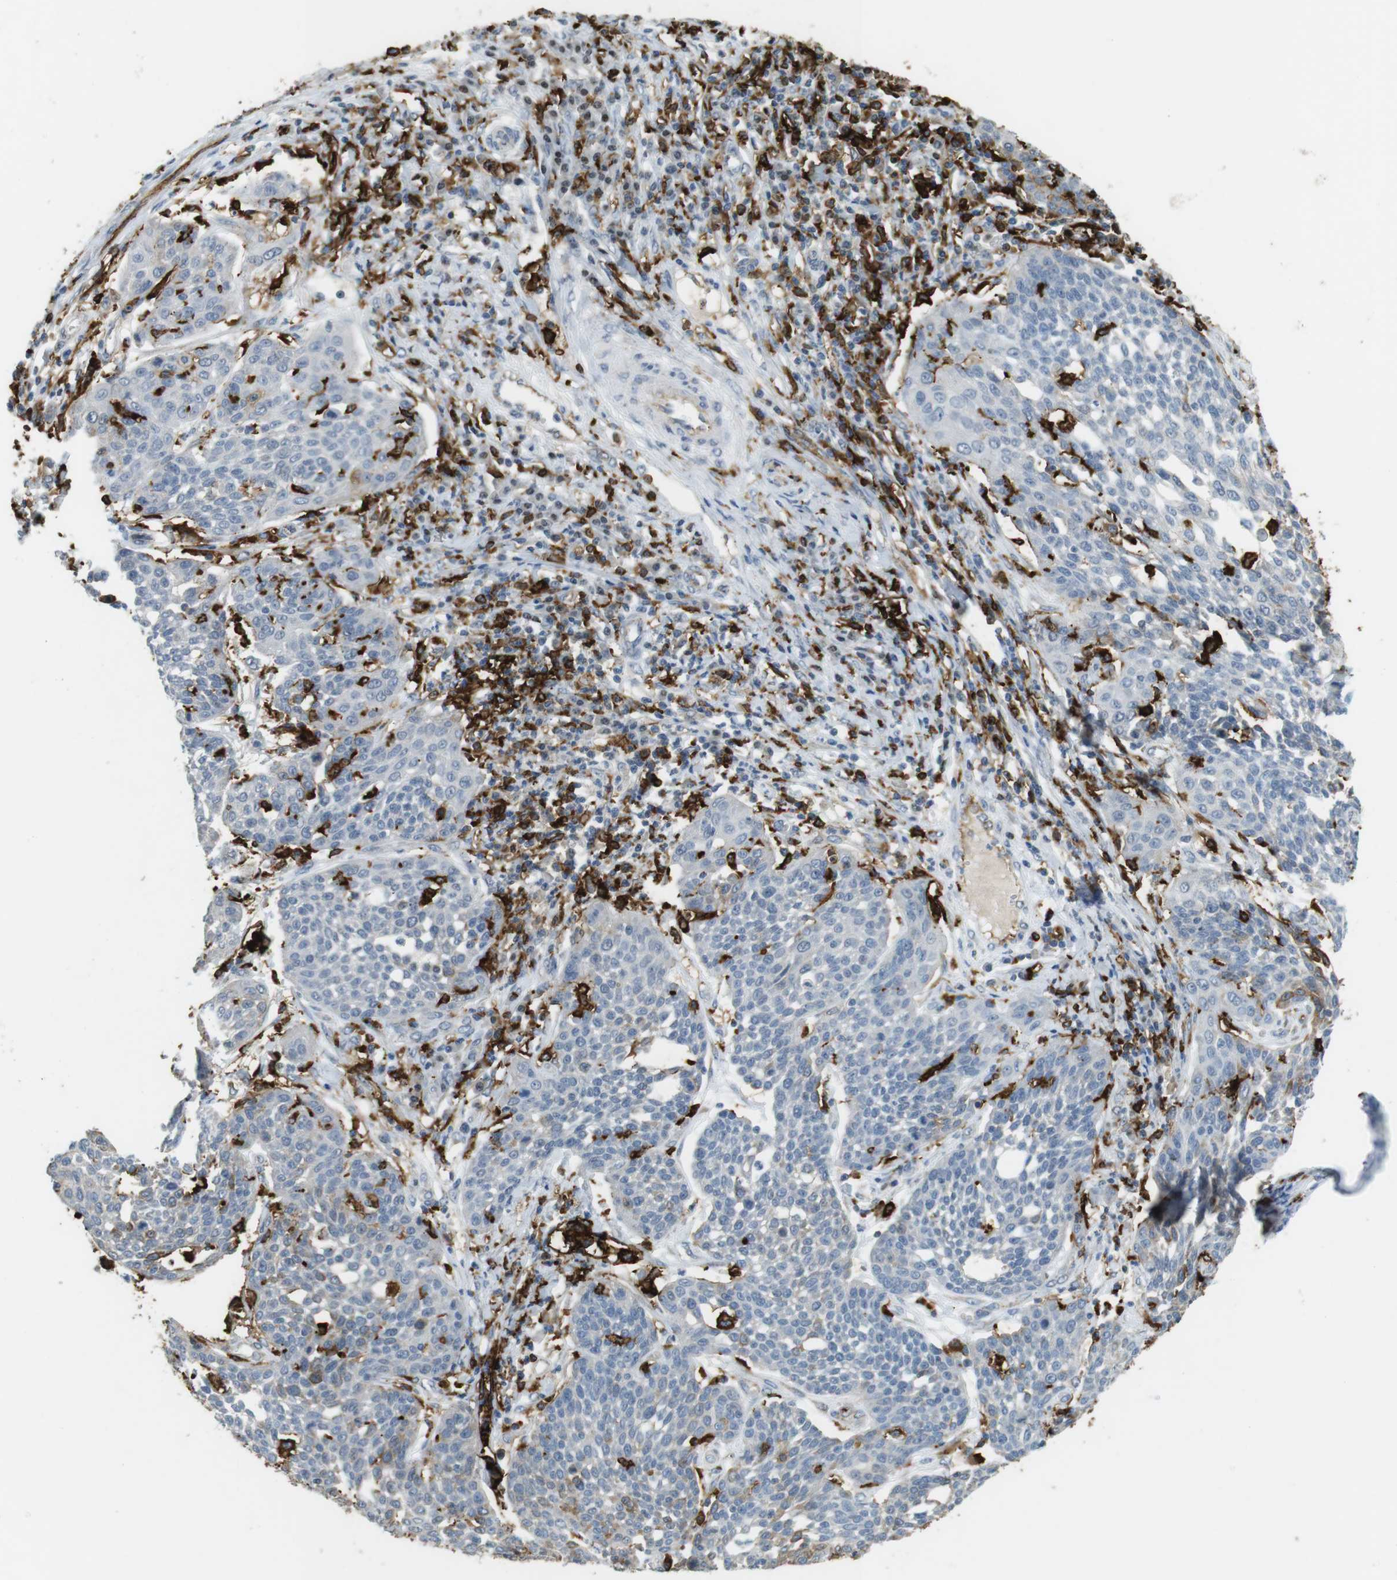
{"staining": {"intensity": "negative", "quantity": "none", "location": "none"}, "tissue": "cervical cancer", "cell_type": "Tumor cells", "image_type": "cancer", "snomed": [{"axis": "morphology", "description": "Squamous cell carcinoma, NOS"}, {"axis": "topography", "description": "Cervix"}], "caption": "A high-resolution image shows immunohistochemistry (IHC) staining of squamous cell carcinoma (cervical), which displays no significant staining in tumor cells. (DAB immunohistochemistry, high magnification).", "gene": "HLA-DRA", "patient": {"sex": "female", "age": 34}}